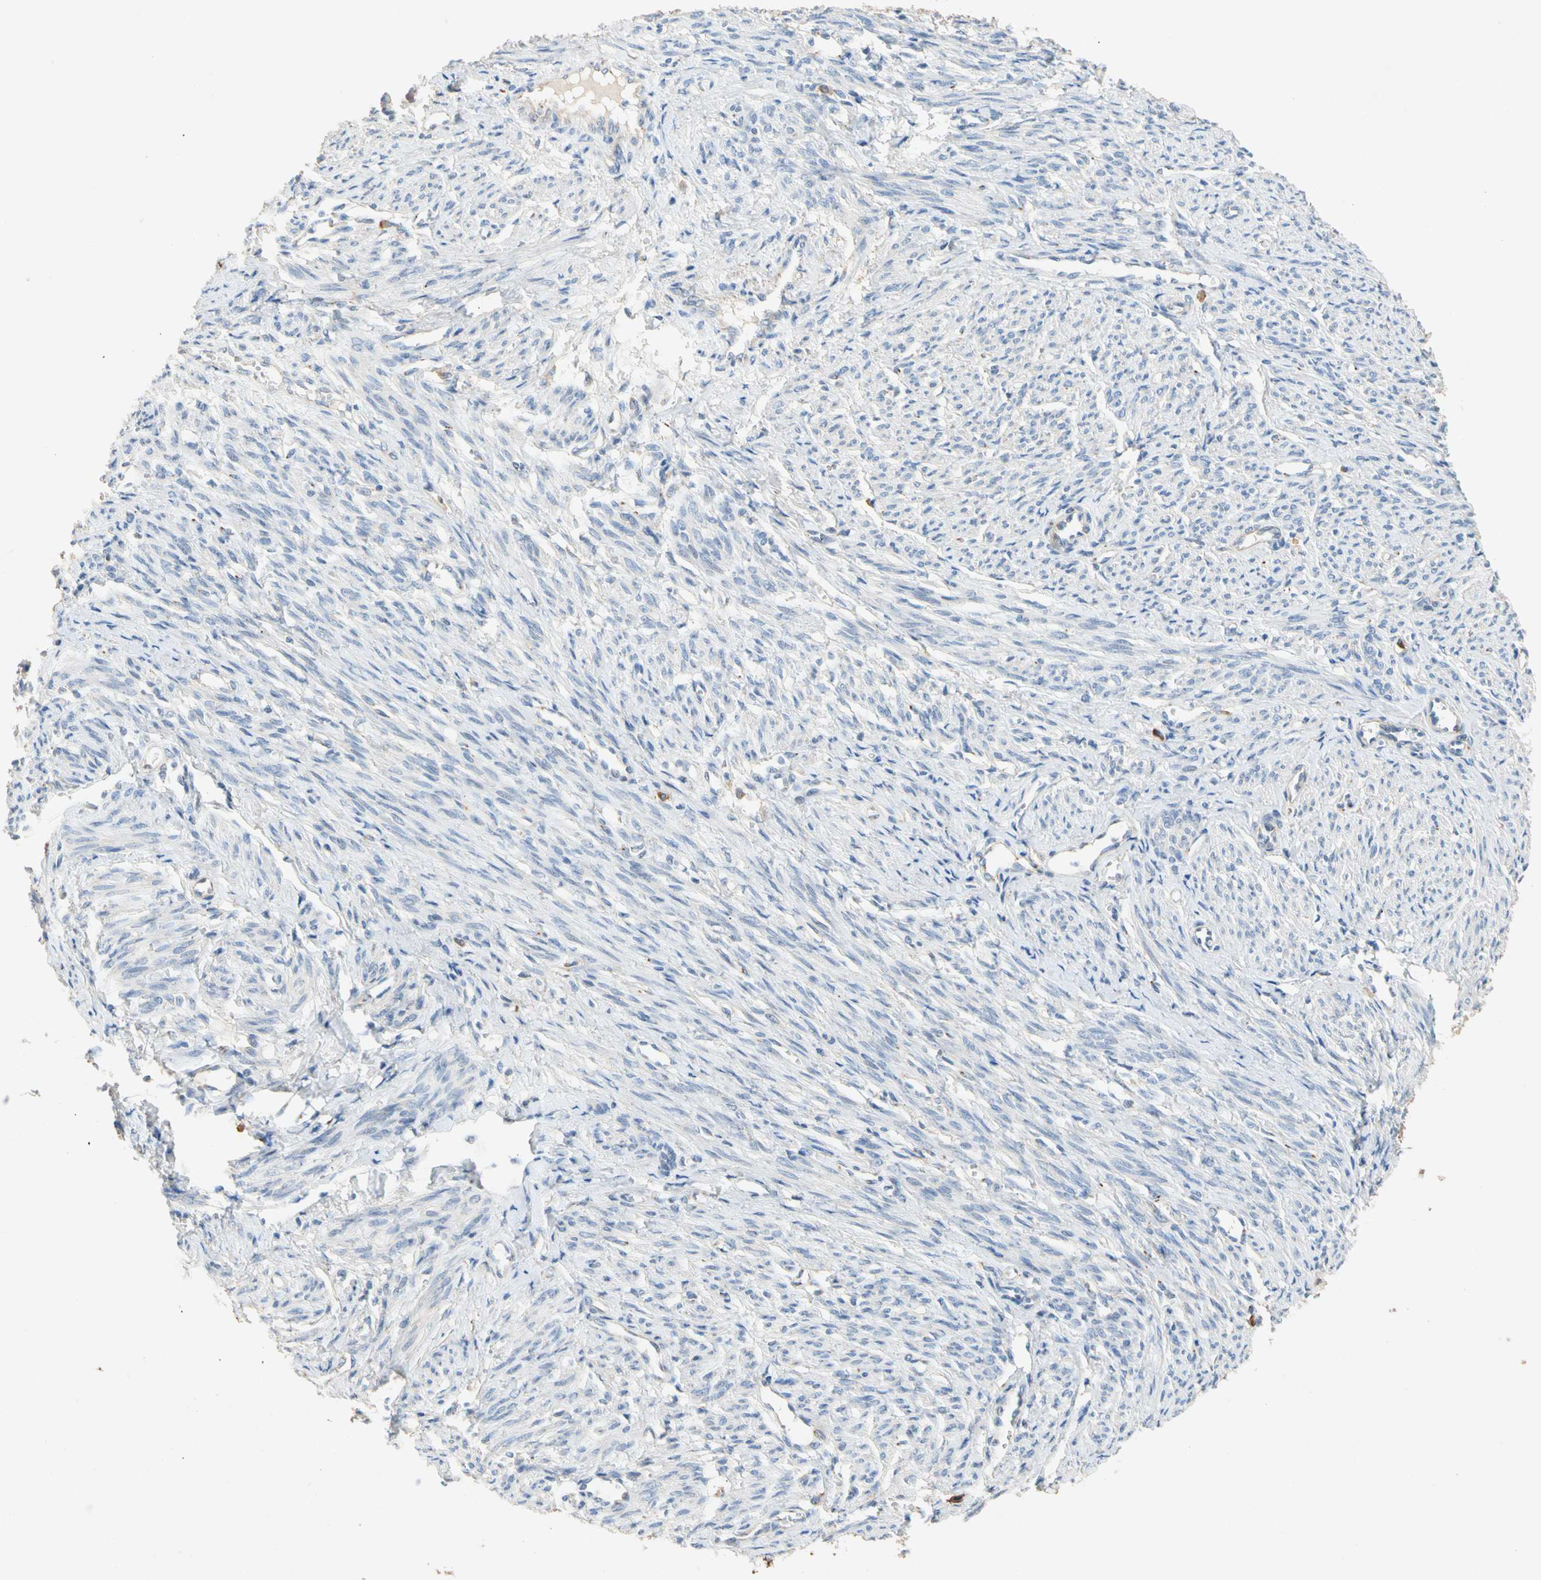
{"staining": {"intensity": "weak", "quantity": "25%-75%", "location": "cytoplasmic/membranous"}, "tissue": "smooth muscle", "cell_type": "Smooth muscle cells", "image_type": "normal", "snomed": [{"axis": "morphology", "description": "Normal tissue, NOS"}, {"axis": "topography", "description": "Smooth muscle"}], "caption": "A brown stain highlights weak cytoplasmic/membranous expression of a protein in smooth muscle cells of benign human smooth muscle.", "gene": "GASK1B", "patient": {"sex": "female", "age": 65}}